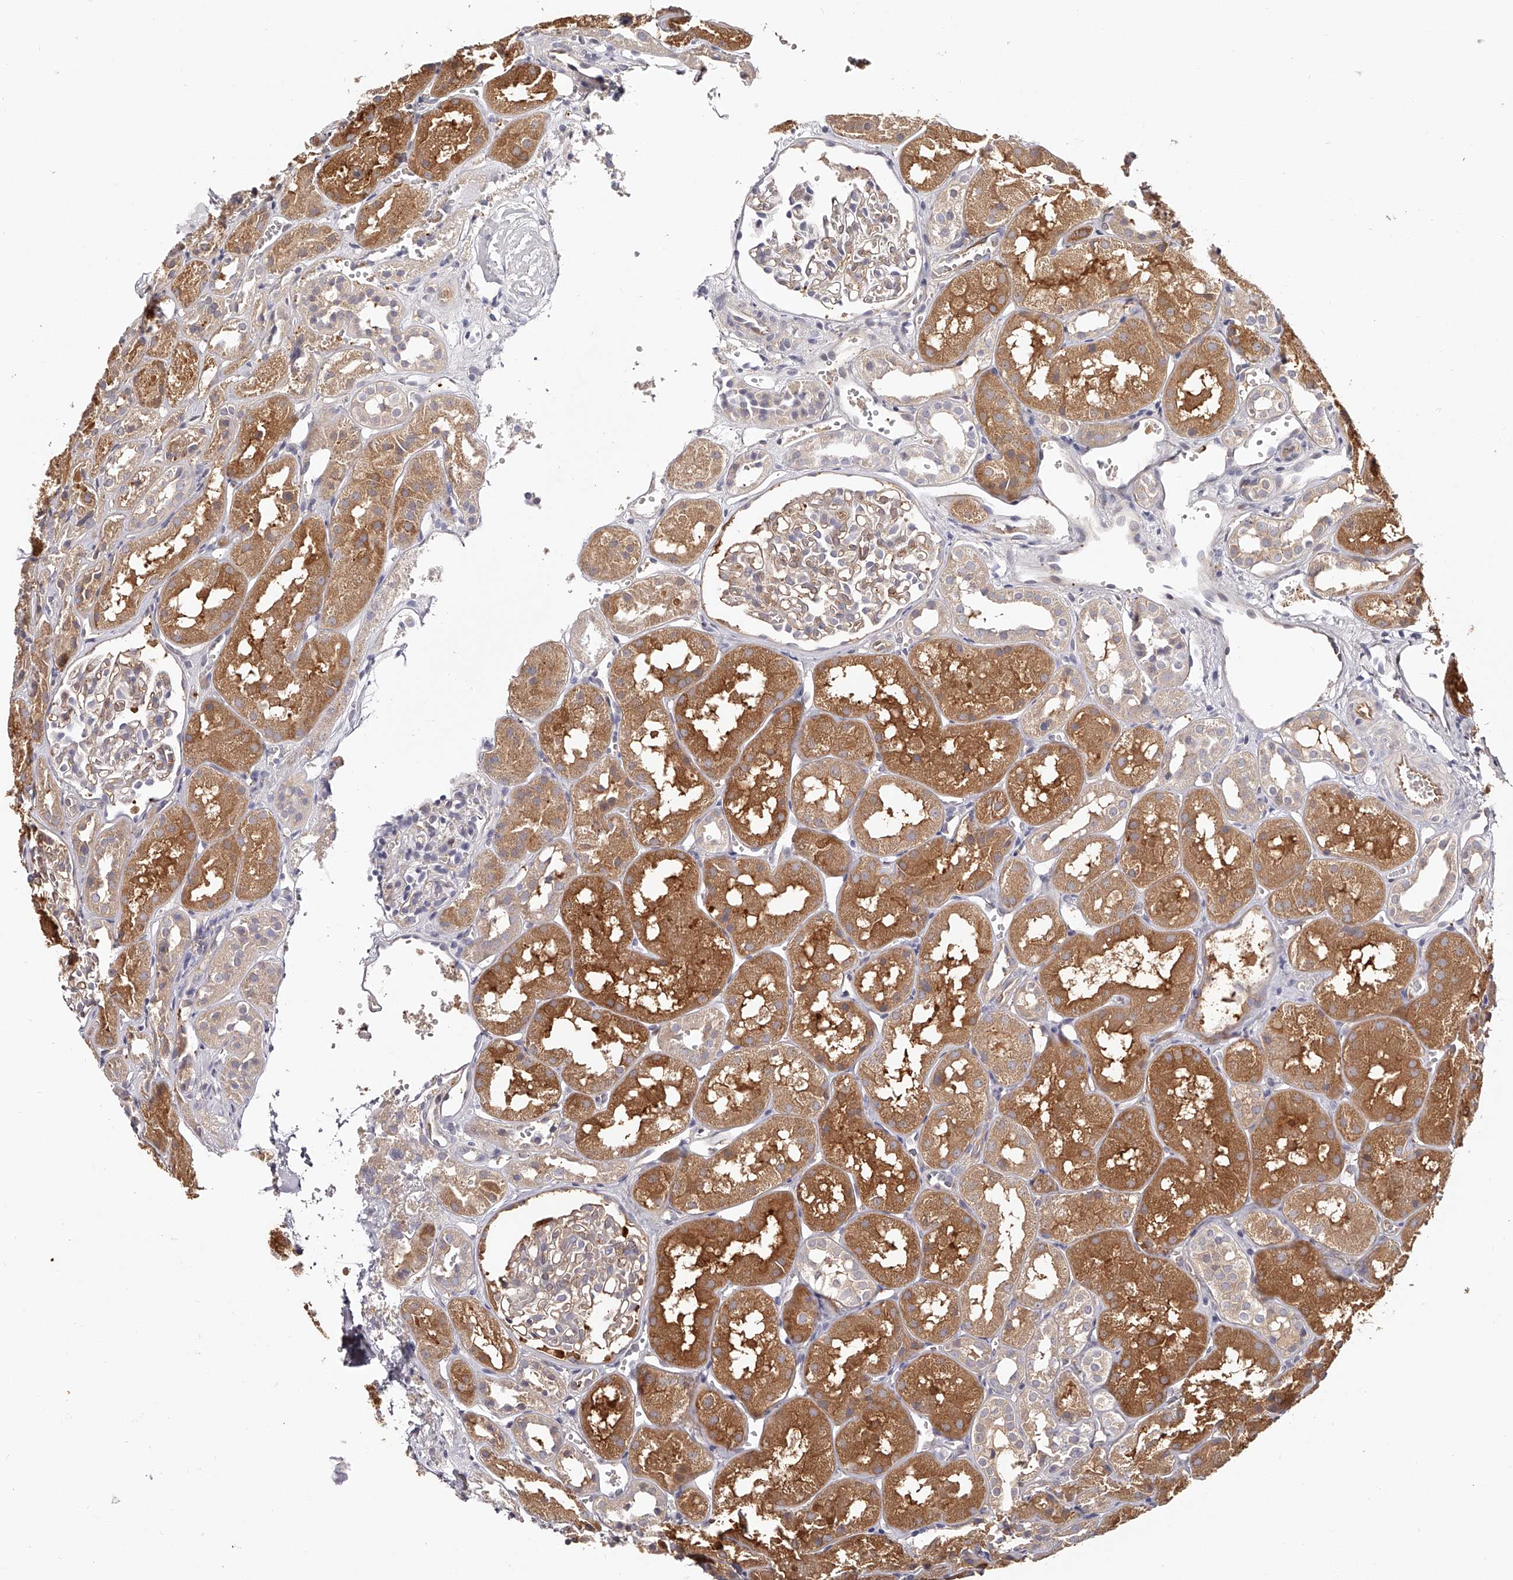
{"staining": {"intensity": "weak", "quantity": "25%-75%", "location": "cytoplasmic/membranous"}, "tissue": "kidney", "cell_type": "Cells in glomeruli", "image_type": "normal", "snomed": [{"axis": "morphology", "description": "Normal tissue, NOS"}, {"axis": "topography", "description": "Kidney"}], "caption": "High-power microscopy captured an immunohistochemistry micrograph of unremarkable kidney, revealing weak cytoplasmic/membranous positivity in about 25%-75% of cells in glomeruli. Using DAB (3,3'-diaminobenzidine) (brown) and hematoxylin (blue) stains, captured at high magnification using brightfield microscopy.", "gene": "LAP3", "patient": {"sex": "male", "age": 16}}